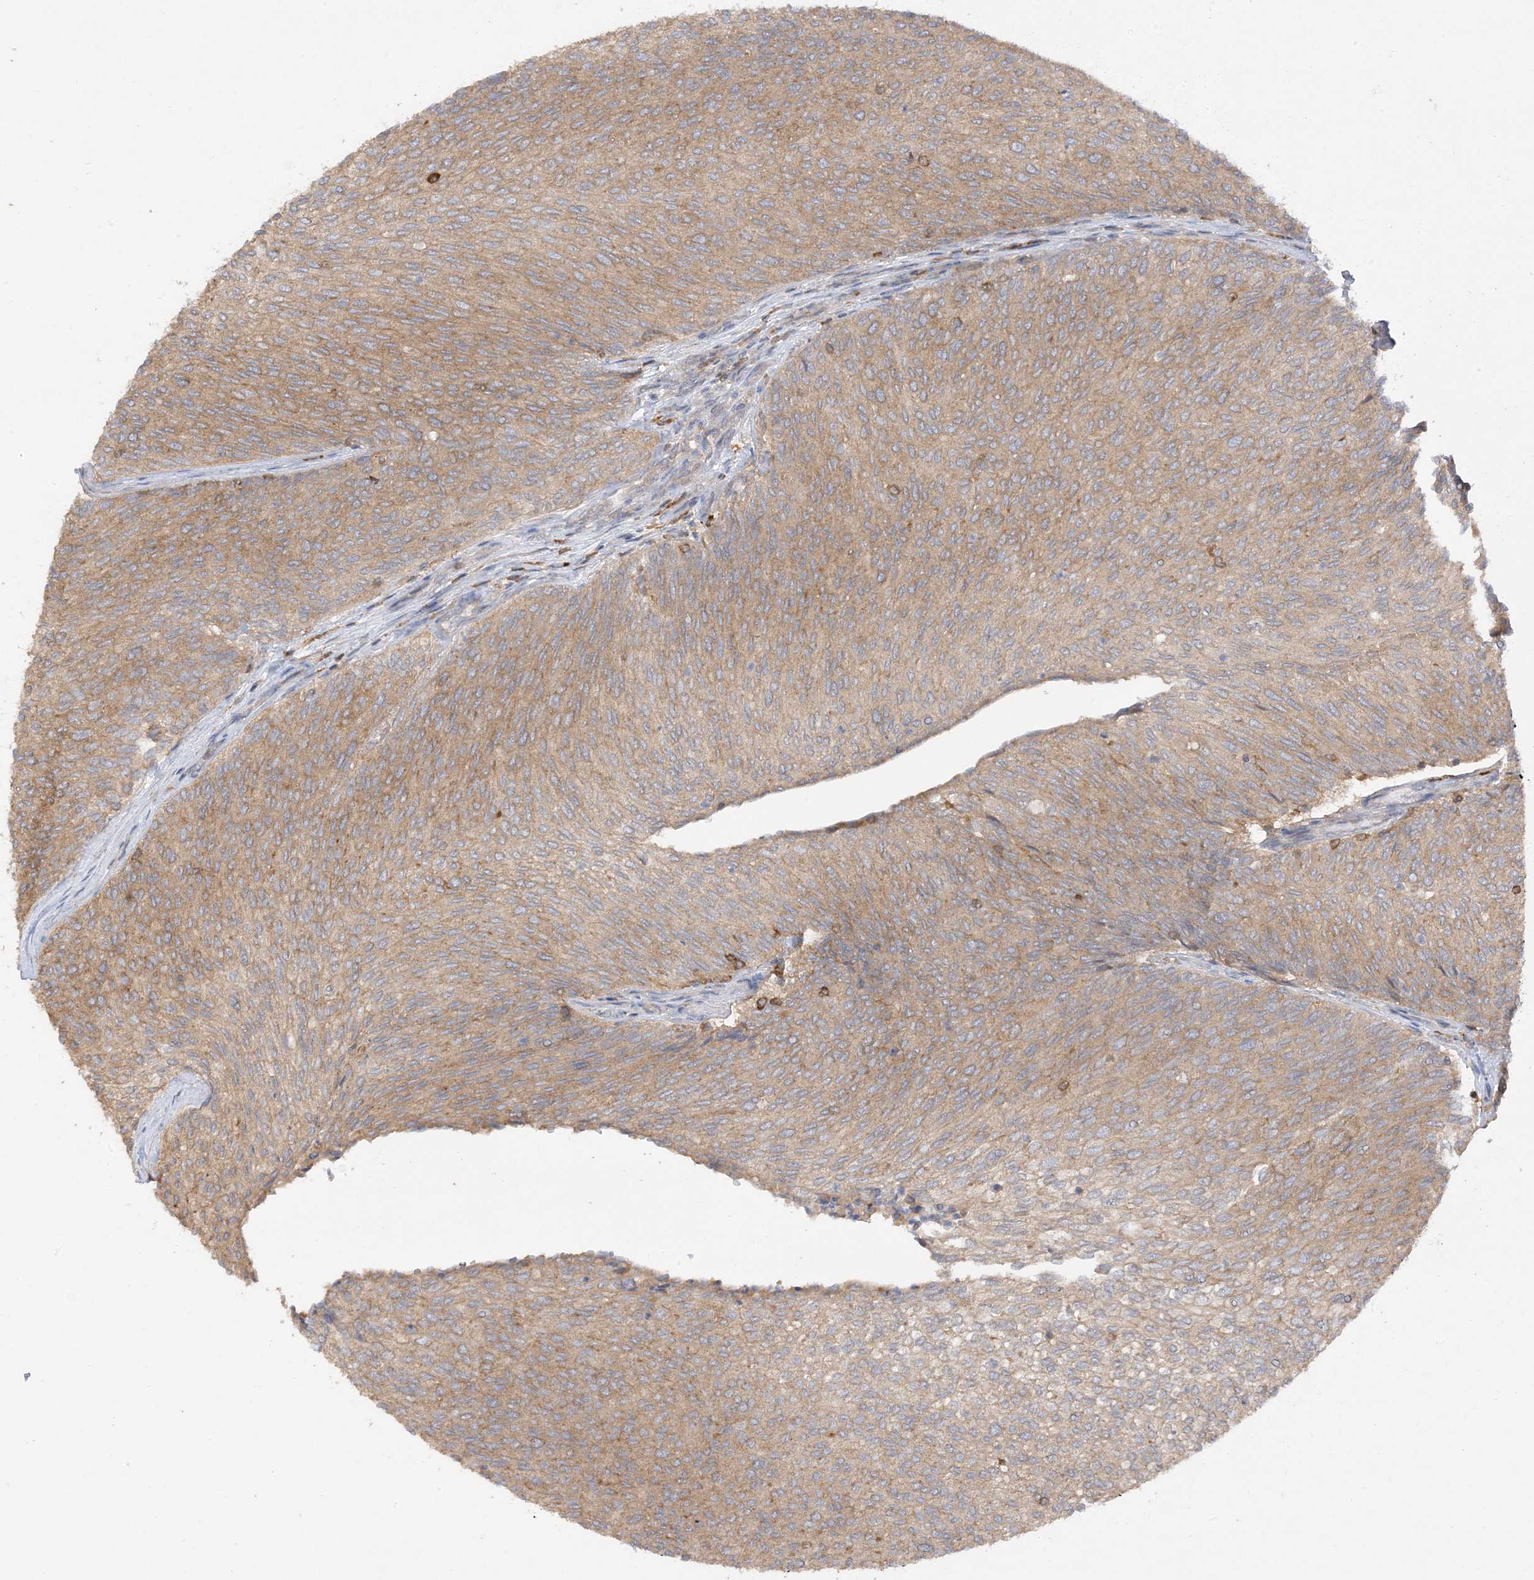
{"staining": {"intensity": "moderate", "quantity": ">75%", "location": "cytoplasmic/membranous"}, "tissue": "urothelial cancer", "cell_type": "Tumor cells", "image_type": "cancer", "snomed": [{"axis": "morphology", "description": "Urothelial carcinoma, Low grade"}, {"axis": "topography", "description": "Urinary bladder"}], "caption": "This is an image of IHC staining of urothelial cancer, which shows moderate expression in the cytoplasmic/membranous of tumor cells.", "gene": "PHACTR2", "patient": {"sex": "female", "age": 79}}